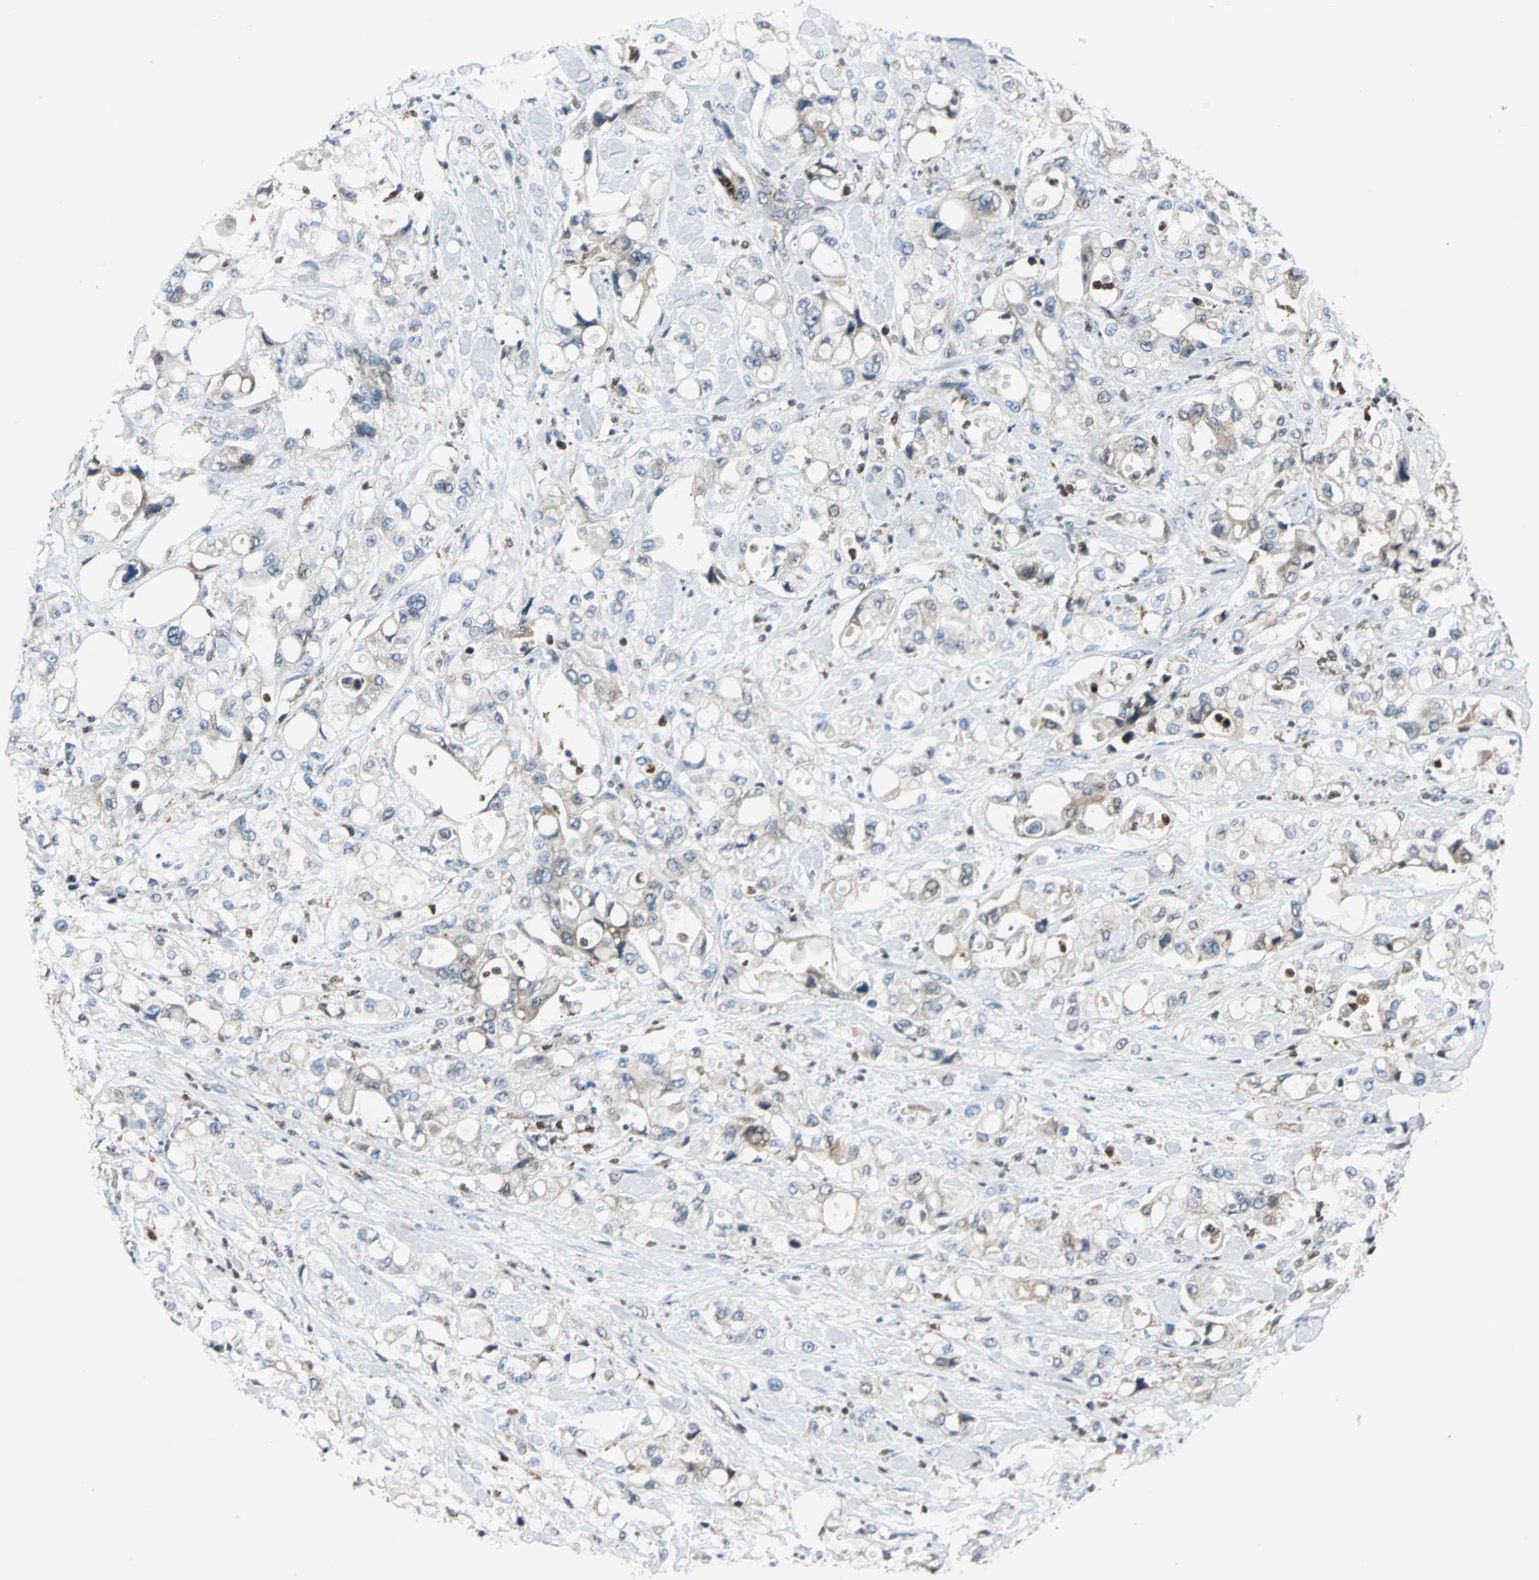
{"staining": {"intensity": "weak", "quantity": "25%-75%", "location": "cytoplasmic/membranous"}, "tissue": "pancreatic cancer", "cell_type": "Tumor cells", "image_type": "cancer", "snomed": [{"axis": "morphology", "description": "Adenocarcinoma, NOS"}, {"axis": "topography", "description": "Pancreas"}], "caption": "The image displays a brown stain indicating the presence of a protein in the cytoplasmic/membranous of tumor cells in pancreatic cancer (adenocarcinoma).", "gene": "USP40", "patient": {"sex": "male", "age": 70}}